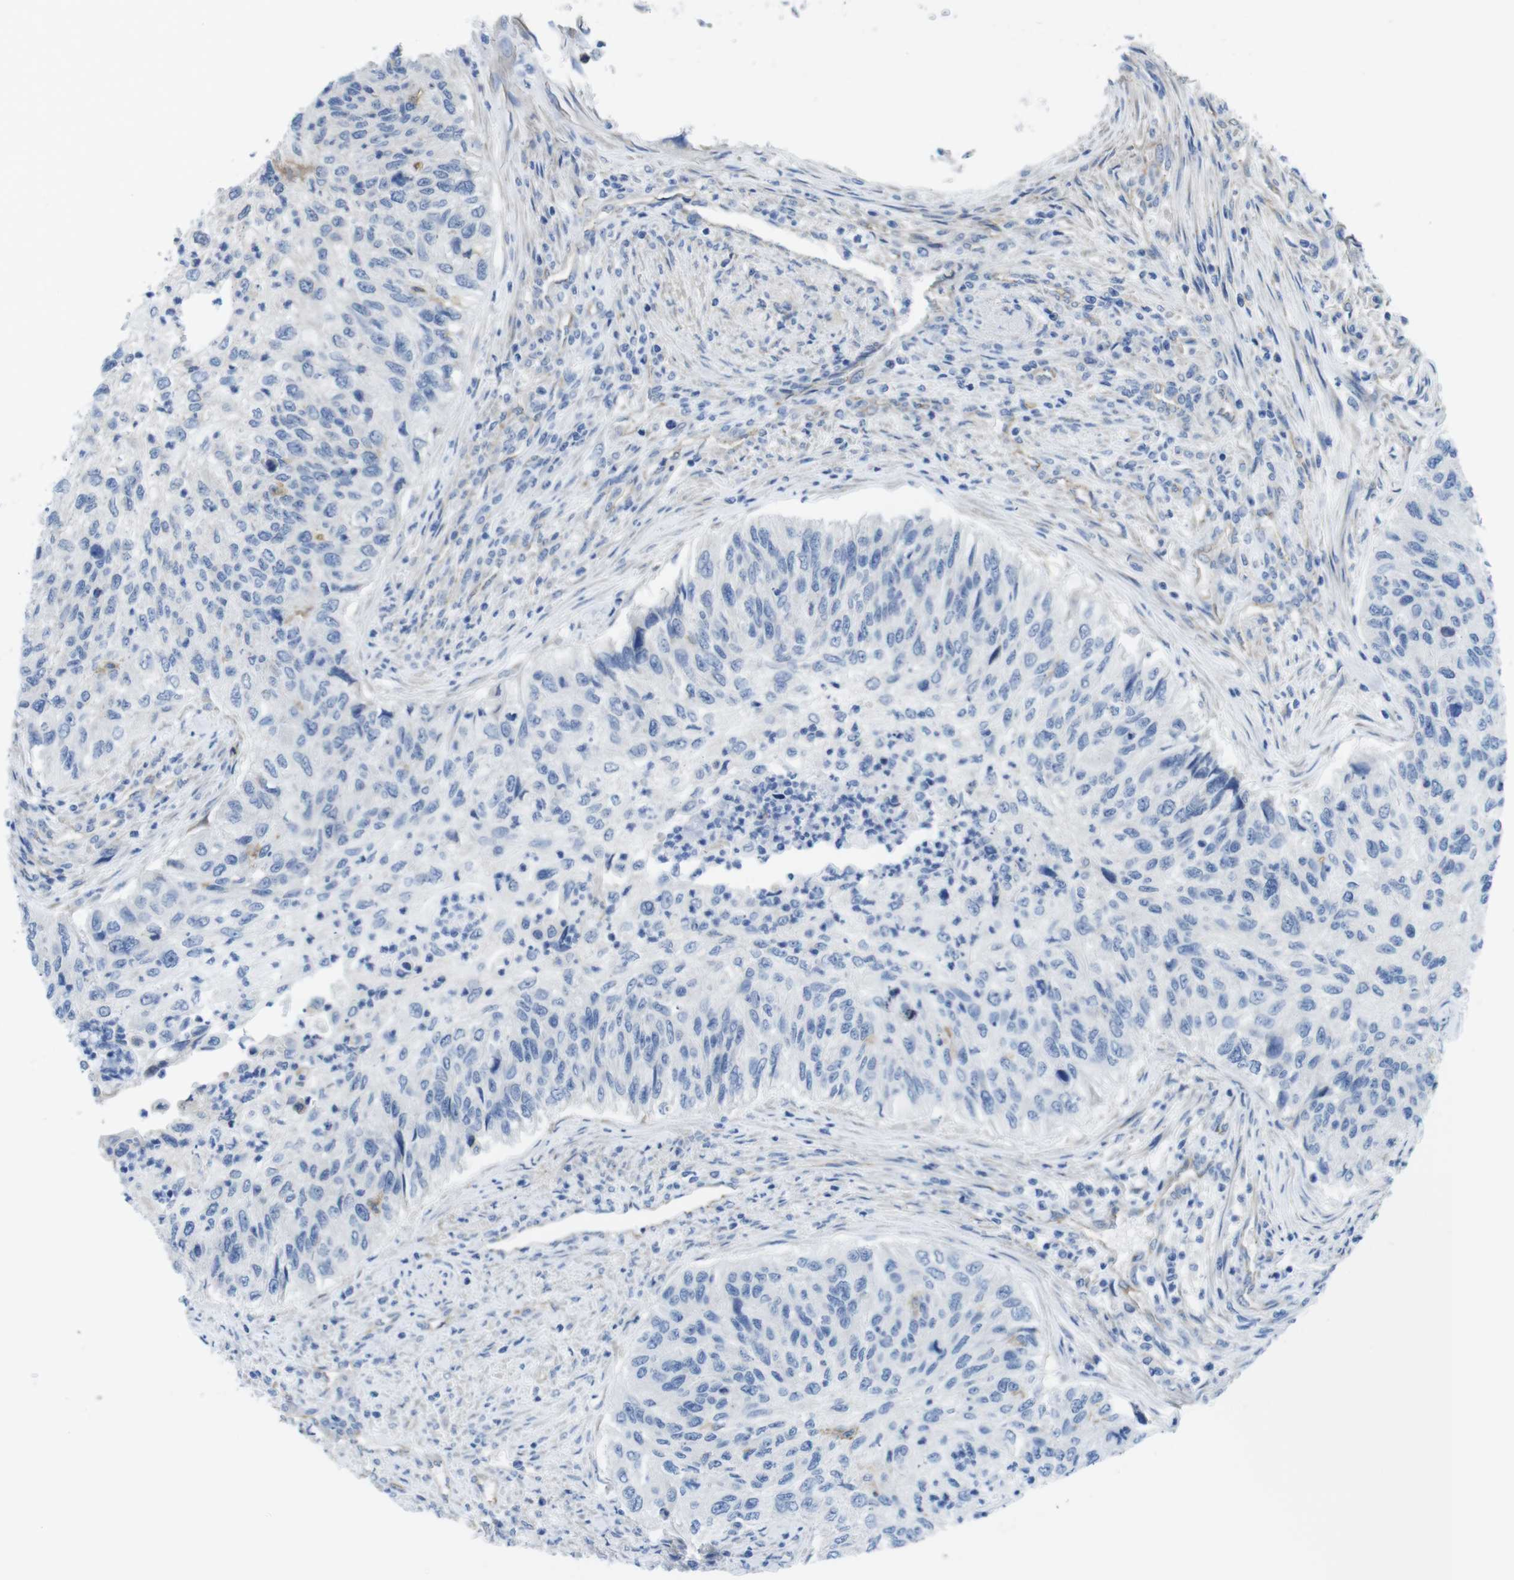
{"staining": {"intensity": "negative", "quantity": "none", "location": "none"}, "tissue": "urothelial cancer", "cell_type": "Tumor cells", "image_type": "cancer", "snomed": [{"axis": "morphology", "description": "Urothelial carcinoma, High grade"}, {"axis": "topography", "description": "Urinary bladder"}], "caption": "Tumor cells show no significant positivity in urothelial cancer.", "gene": "CDH8", "patient": {"sex": "female", "age": 60}}